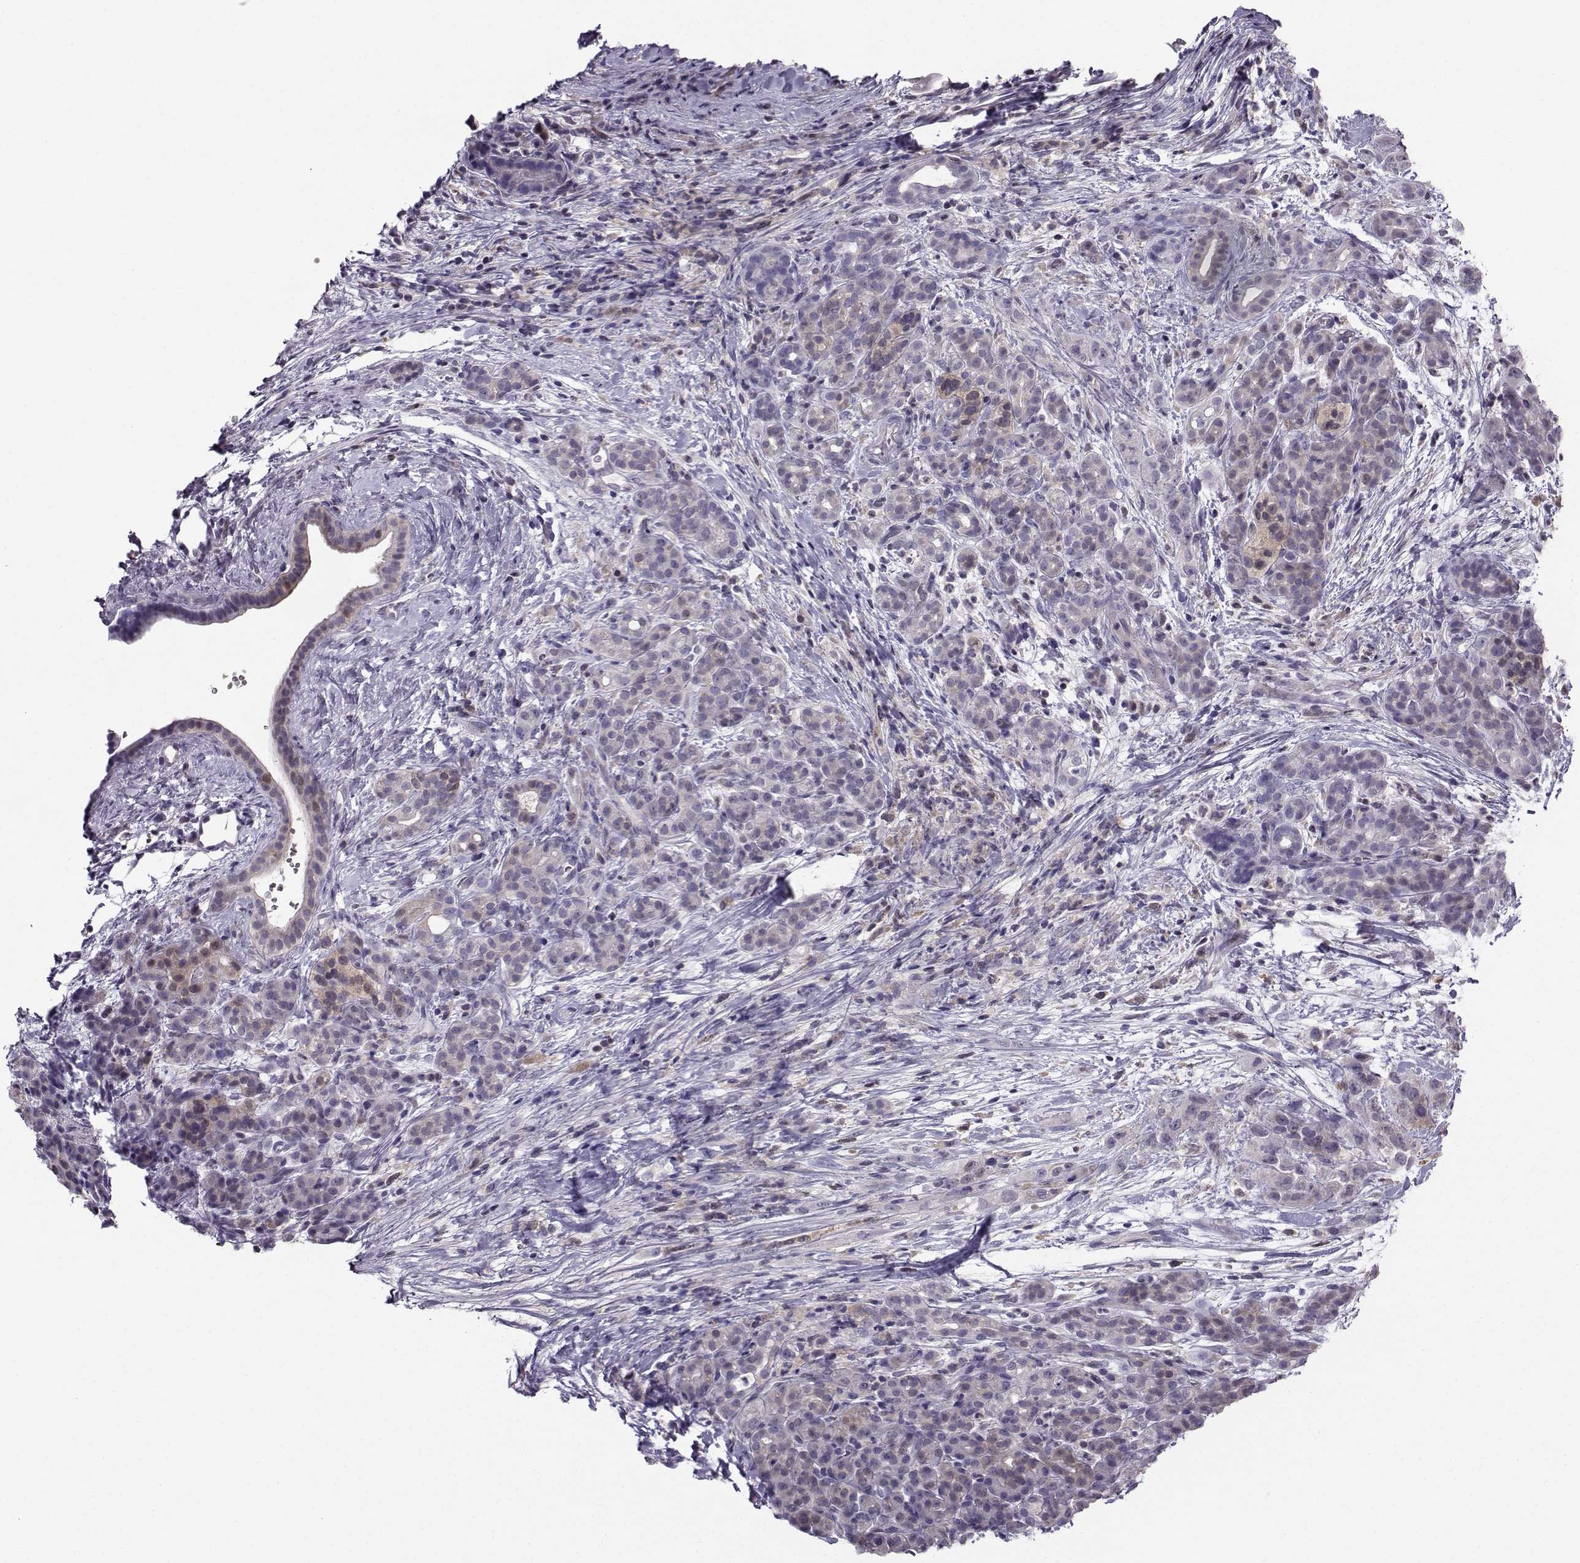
{"staining": {"intensity": "negative", "quantity": "none", "location": "none"}, "tissue": "pancreatic cancer", "cell_type": "Tumor cells", "image_type": "cancer", "snomed": [{"axis": "morphology", "description": "Adenocarcinoma, NOS"}, {"axis": "topography", "description": "Pancreas"}], "caption": "Immunohistochemistry of pancreatic cancer (adenocarcinoma) reveals no expression in tumor cells. (DAB immunohistochemistry (IHC), high magnification).", "gene": "PGK1", "patient": {"sex": "male", "age": 44}}